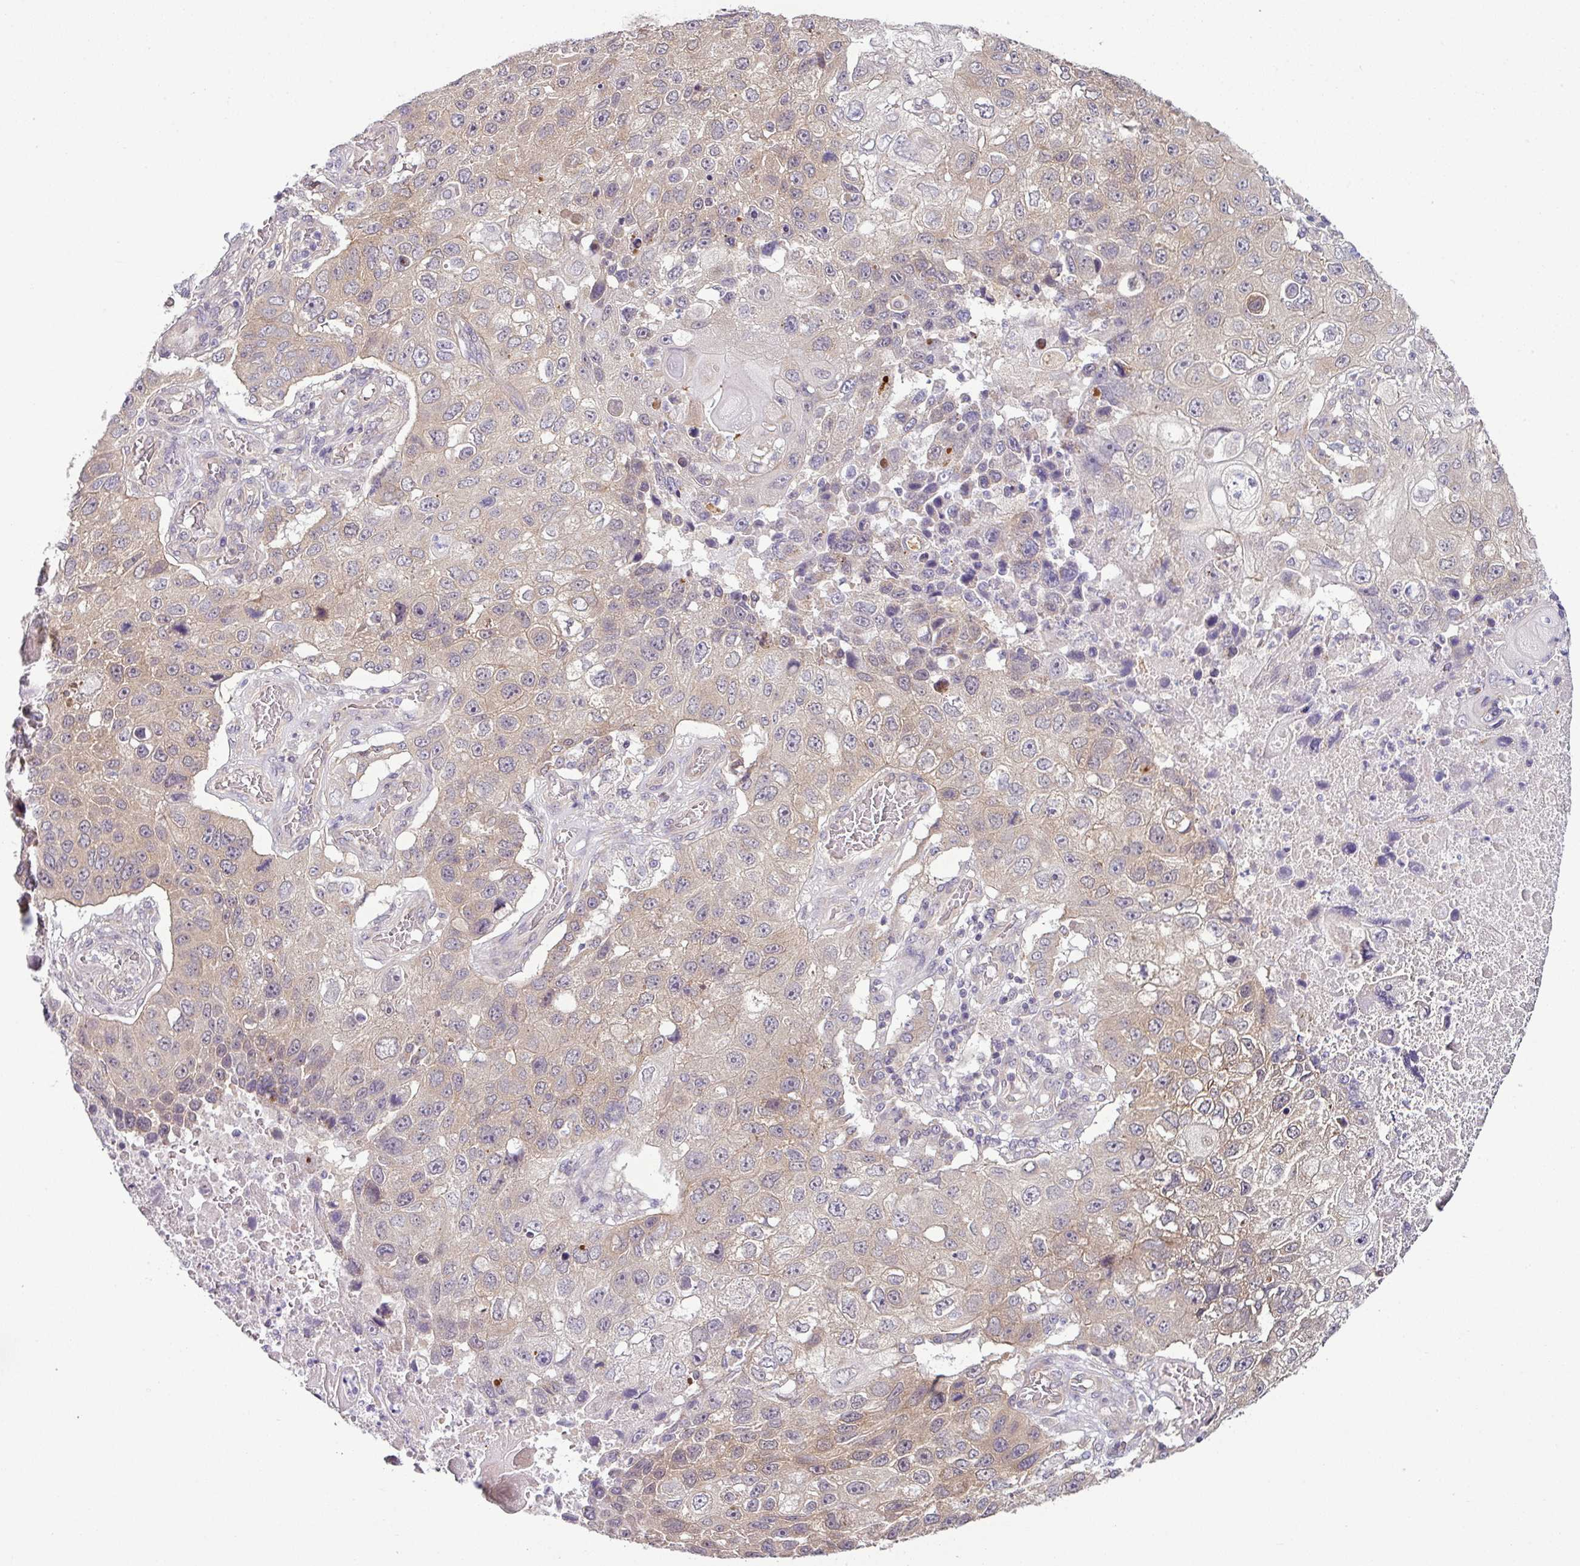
{"staining": {"intensity": "weak", "quantity": ">75%", "location": "cytoplasmic/membranous"}, "tissue": "lung cancer", "cell_type": "Tumor cells", "image_type": "cancer", "snomed": [{"axis": "morphology", "description": "Squamous cell carcinoma, NOS"}, {"axis": "topography", "description": "Lung"}], "caption": "IHC of squamous cell carcinoma (lung) exhibits low levels of weak cytoplasmic/membranous expression in approximately >75% of tumor cells.", "gene": "DERPC", "patient": {"sex": "male", "age": 61}}